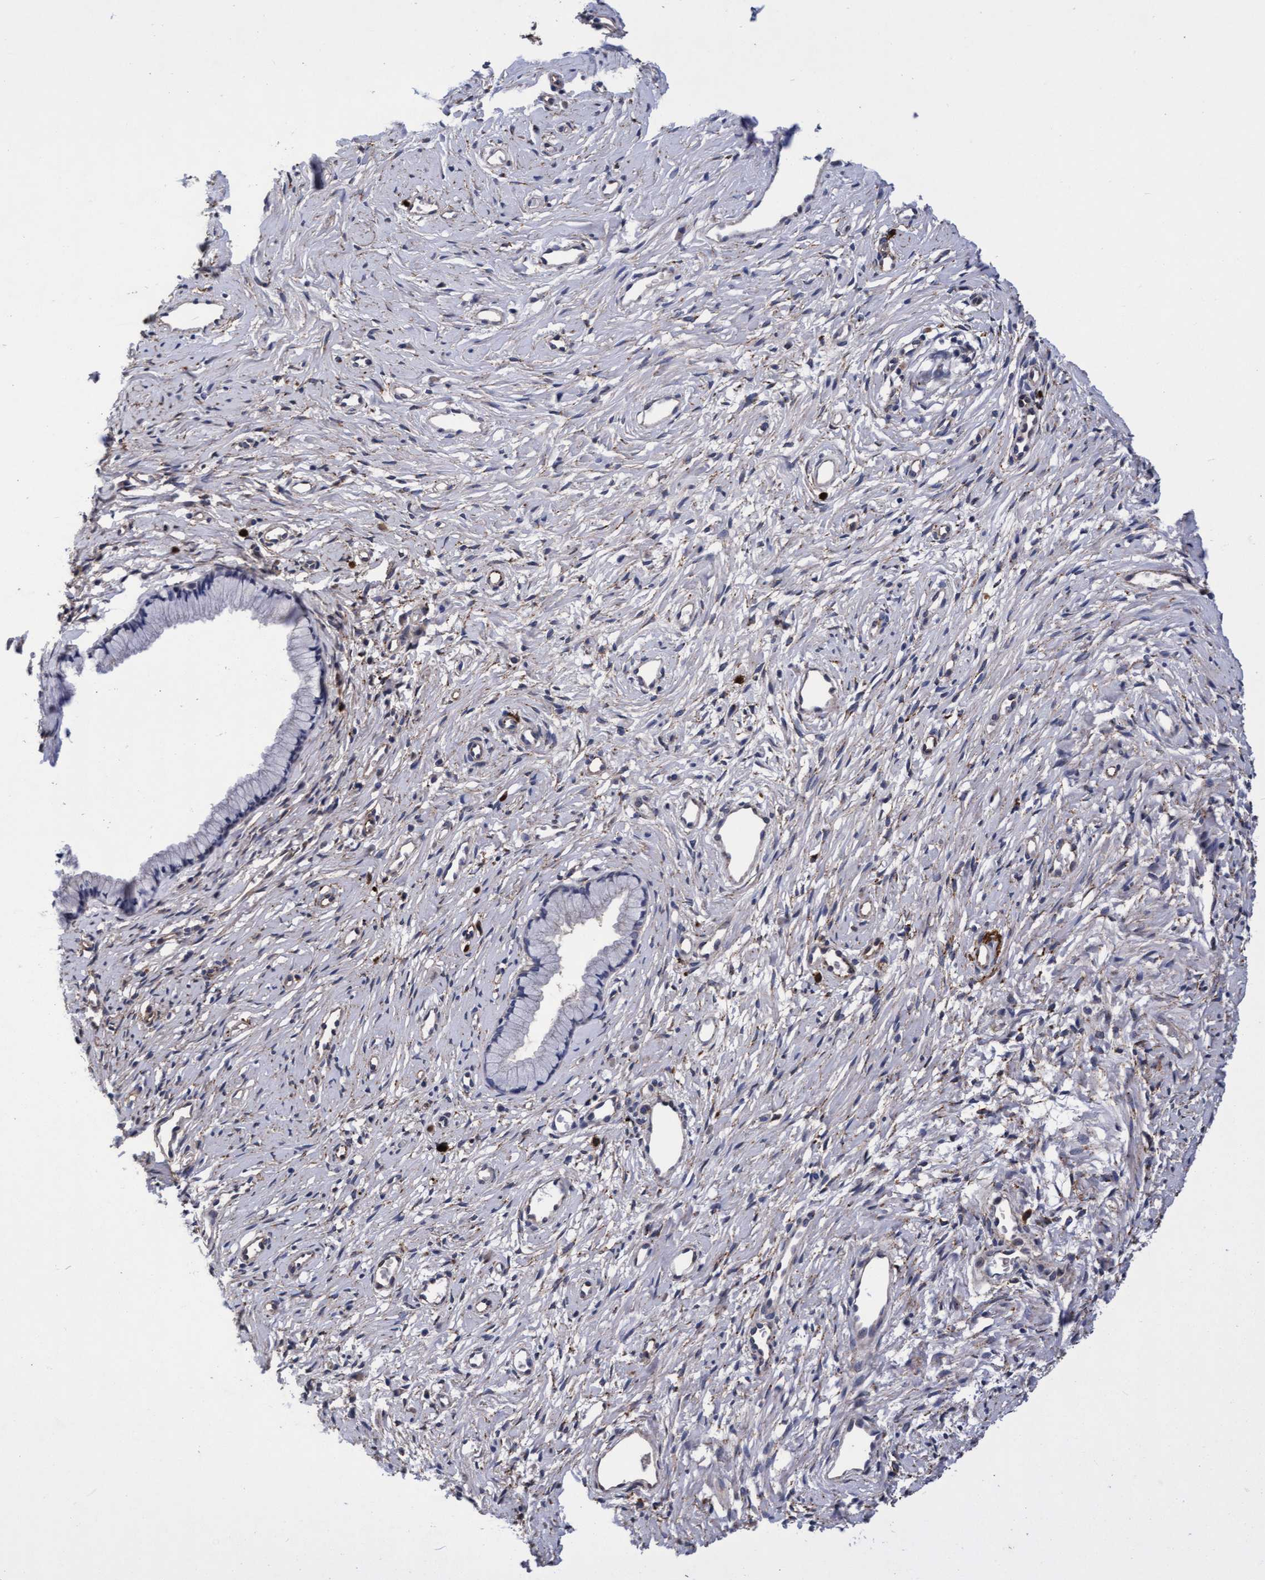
{"staining": {"intensity": "weak", "quantity": "<25%", "location": "cytoplasmic/membranous"}, "tissue": "cervix", "cell_type": "Glandular cells", "image_type": "normal", "snomed": [{"axis": "morphology", "description": "Normal tissue, NOS"}, {"axis": "topography", "description": "Cervix"}], "caption": "This is a photomicrograph of immunohistochemistry (IHC) staining of unremarkable cervix, which shows no positivity in glandular cells.", "gene": "CPQ", "patient": {"sex": "female", "age": 77}}